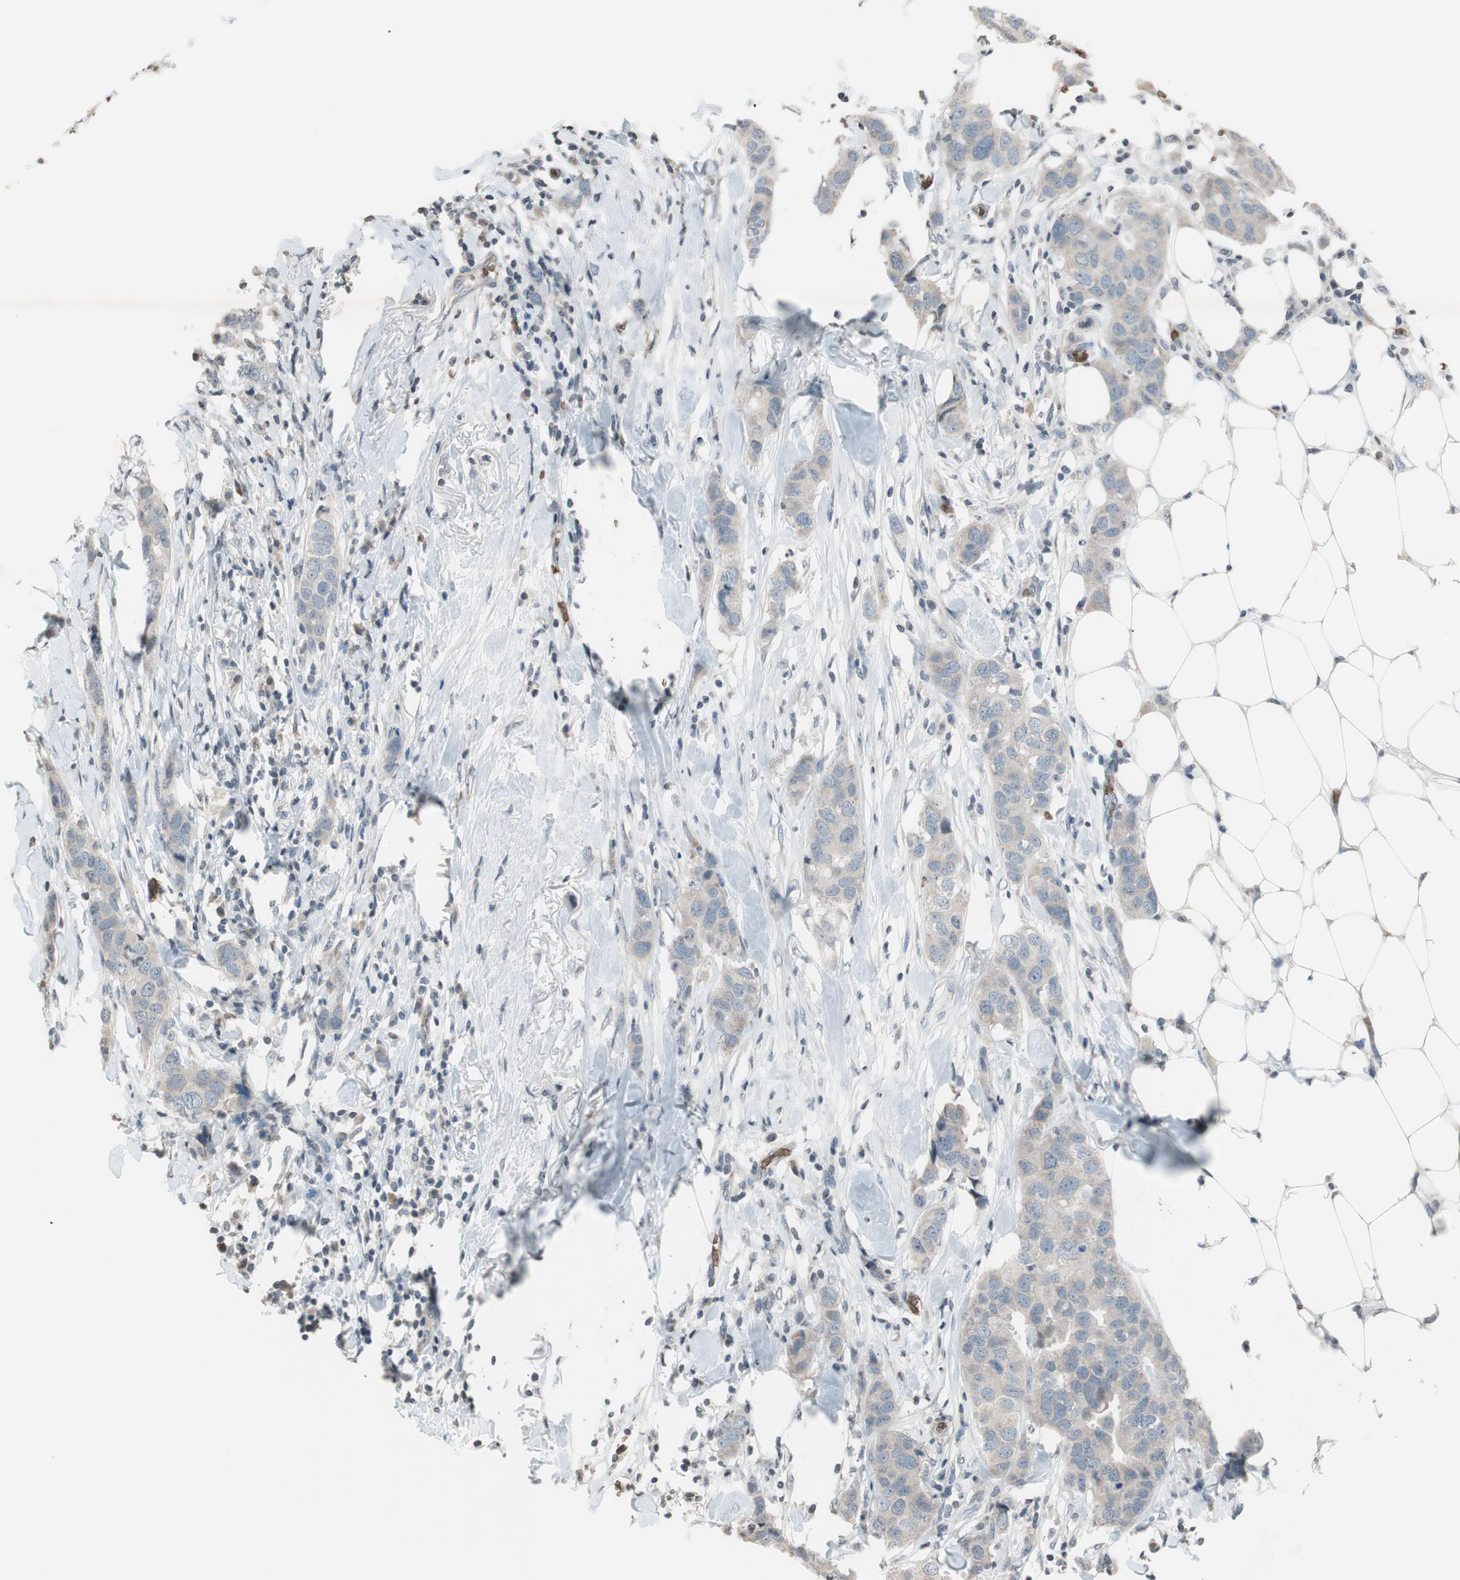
{"staining": {"intensity": "weak", "quantity": "<25%", "location": "cytoplasmic/membranous"}, "tissue": "breast cancer", "cell_type": "Tumor cells", "image_type": "cancer", "snomed": [{"axis": "morphology", "description": "Duct carcinoma"}, {"axis": "topography", "description": "Breast"}], "caption": "High magnification brightfield microscopy of breast cancer (infiltrating ductal carcinoma) stained with DAB (brown) and counterstained with hematoxylin (blue): tumor cells show no significant positivity.", "gene": "GYPC", "patient": {"sex": "female", "age": 50}}